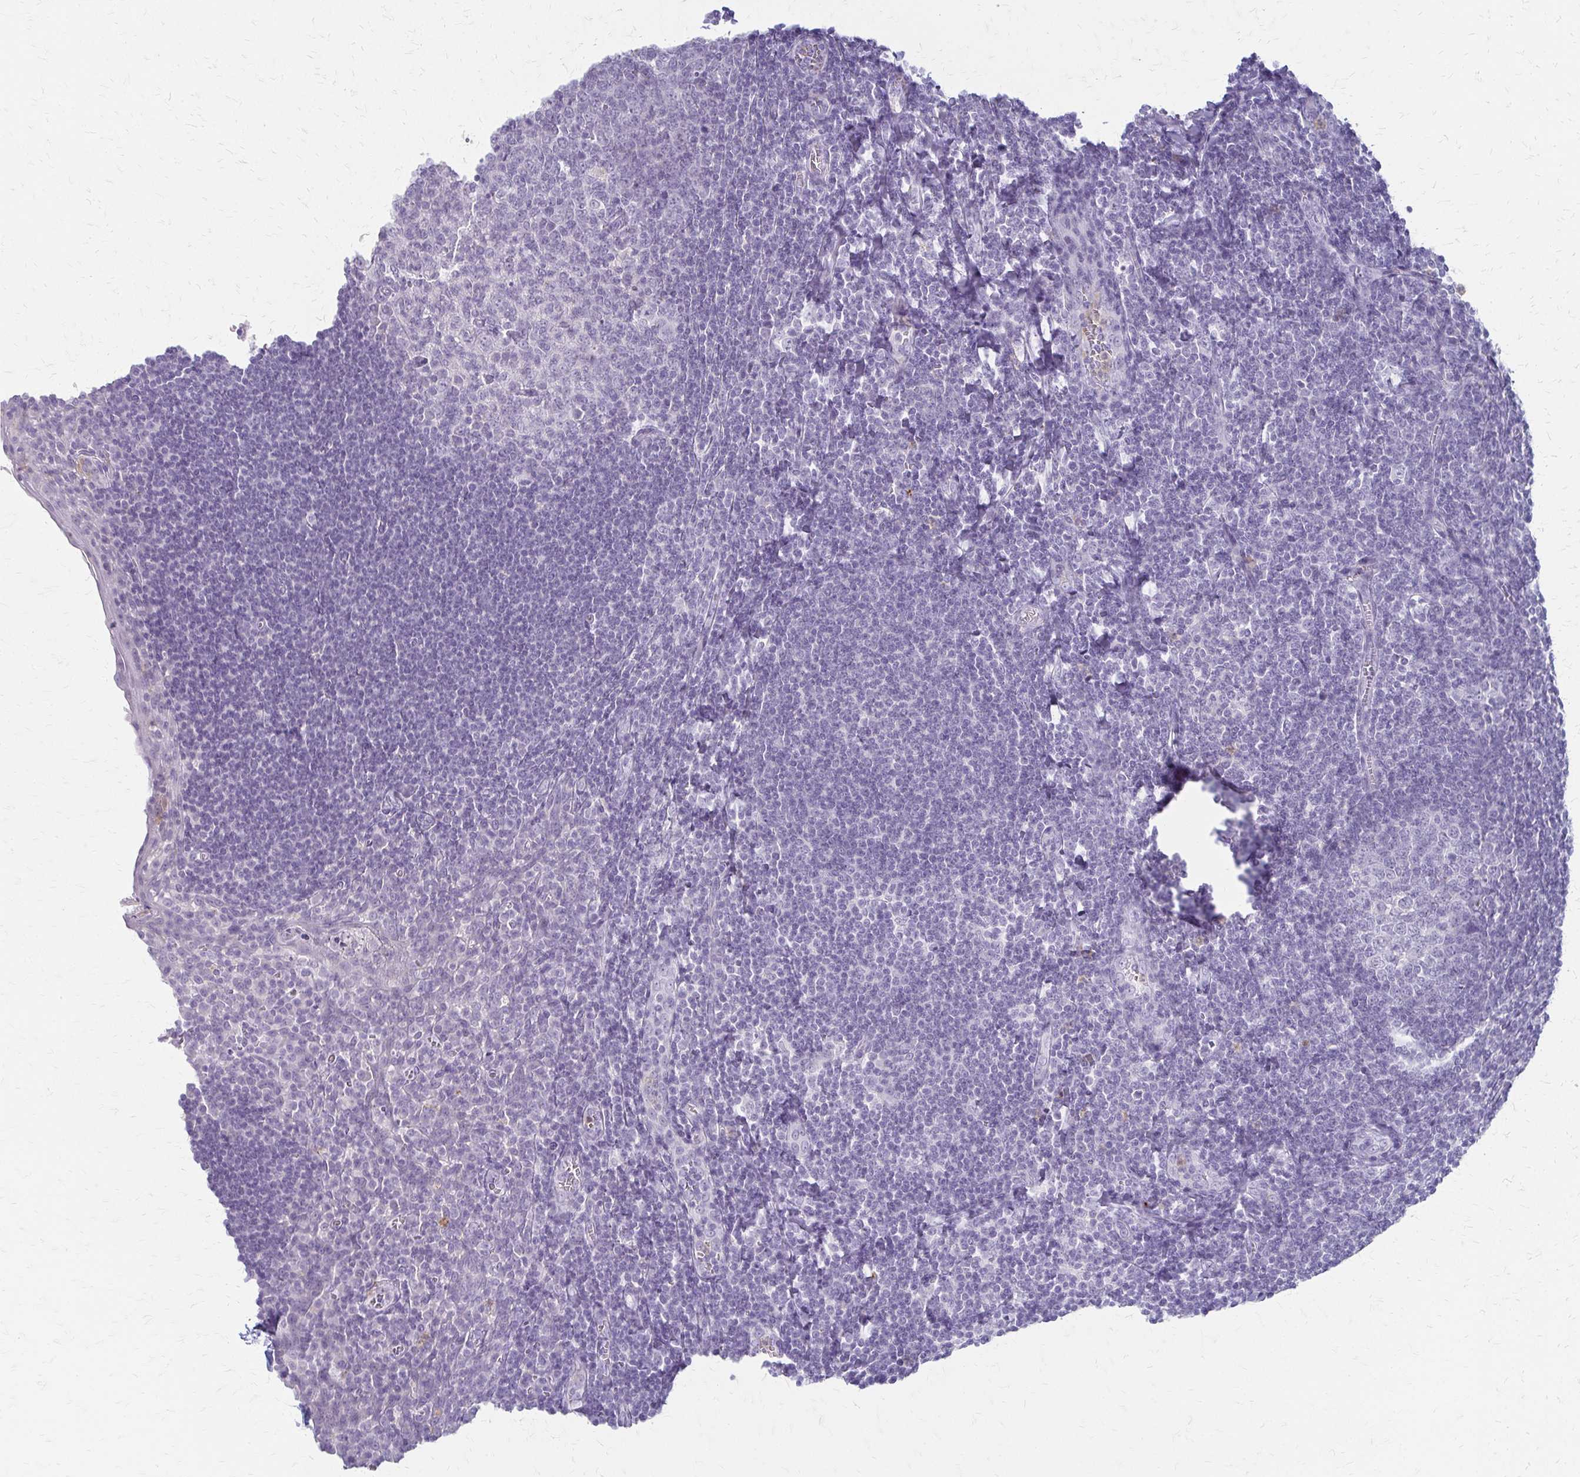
{"staining": {"intensity": "negative", "quantity": "none", "location": "none"}, "tissue": "tonsil", "cell_type": "Germinal center cells", "image_type": "normal", "snomed": [{"axis": "morphology", "description": "Normal tissue, NOS"}, {"axis": "topography", "description": "Tonsil"}], "caption": "Immunohistochemical staining of benign tonsil displays no significant staining in germinal center cells.", "gene": "ACP5", "patient": {"sex": "male", "age": 27}}